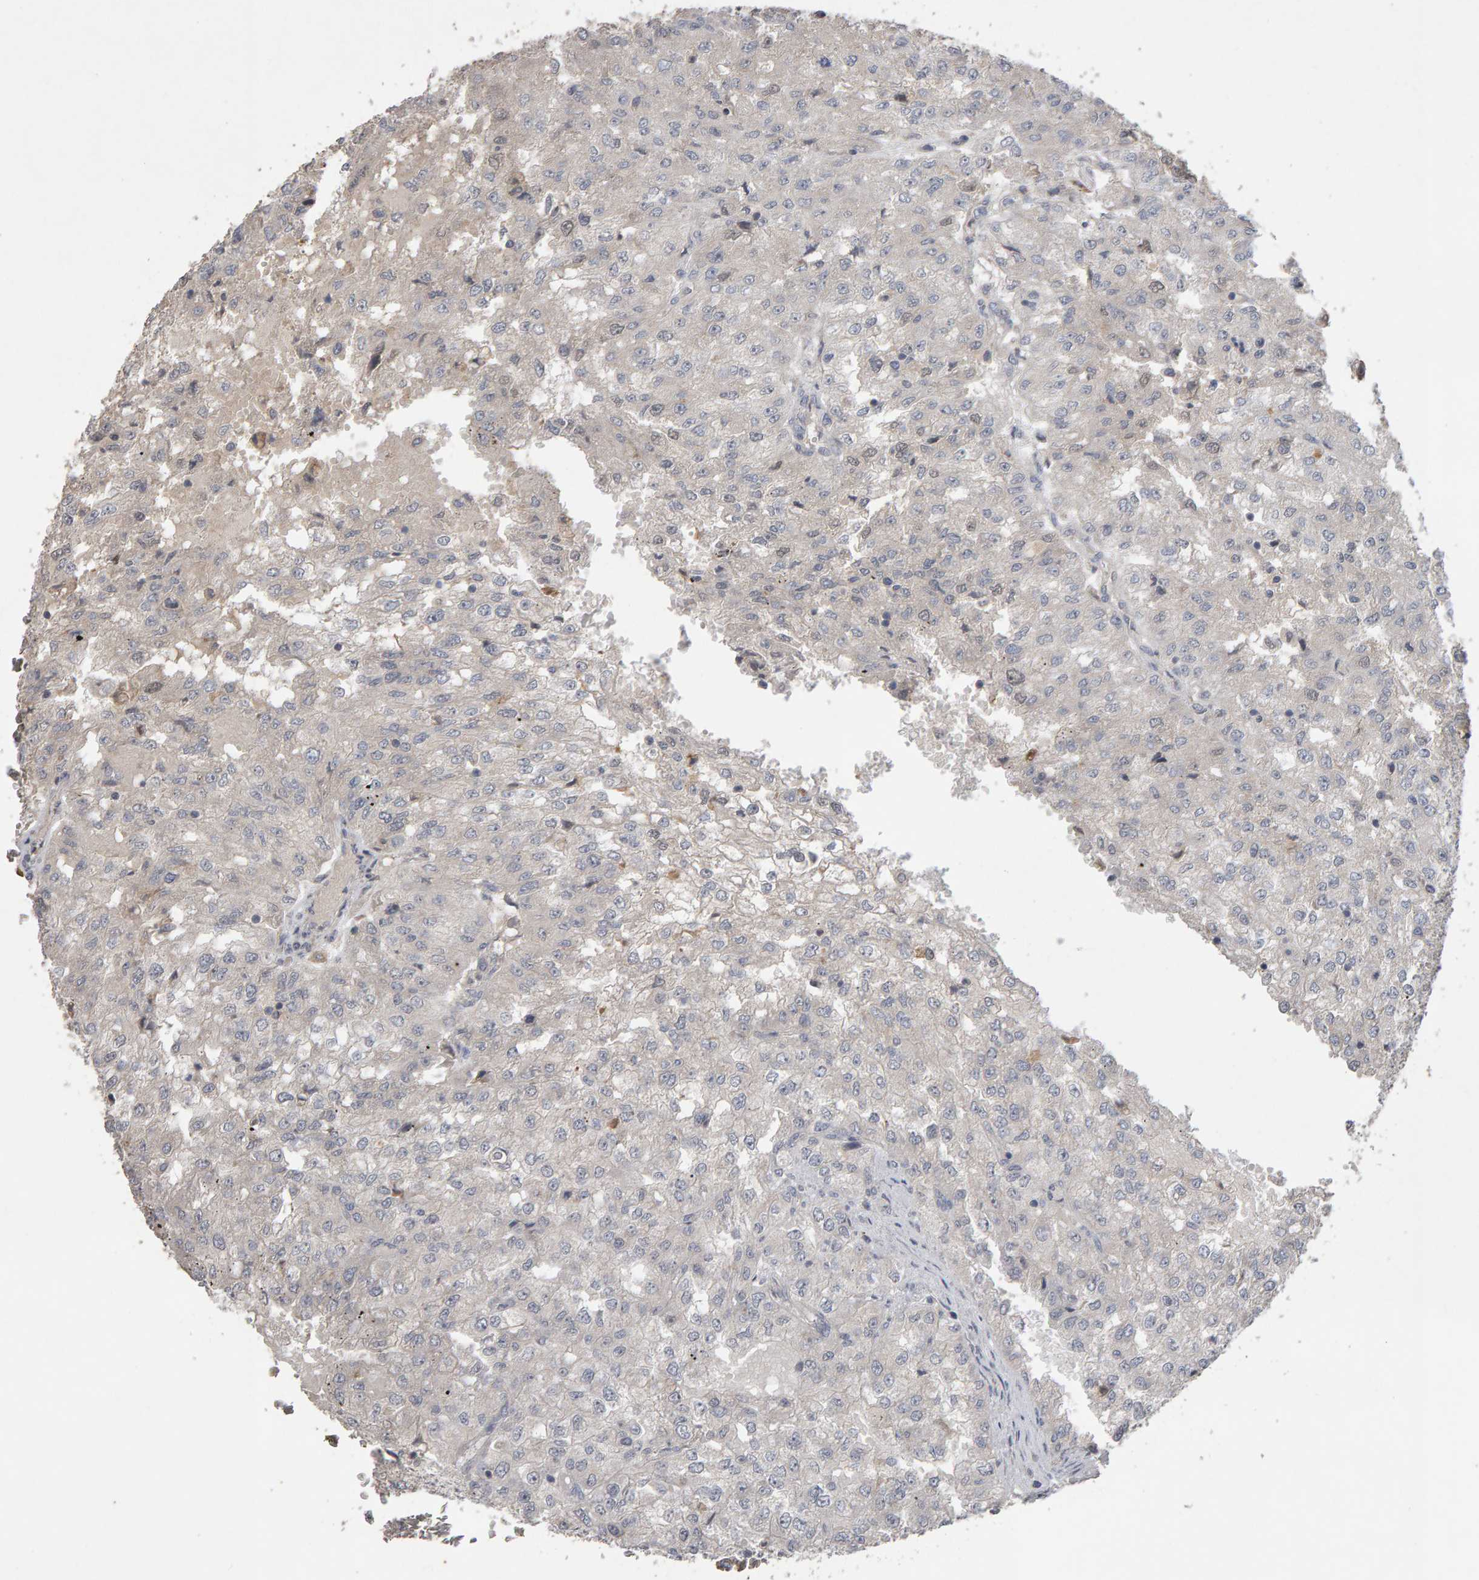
{"staining": {"intensity": "negative", "quantity": "none", "location": "none"}, "tissue": "renal cancer", "cell_type": "Tumor cells", "image_type": "cancer", "snomed": [{"axis": "morphology", "description": "Adenocarcinoma, NOS"}, {"axis": "topography", "description": "Kidney"}], "caption": "Renal cancer stained for a protein using immunohistochemistry exhibits no staining tumor cells.", "gene": "COASY", "patient": {"sex": "female", "age": 54}}